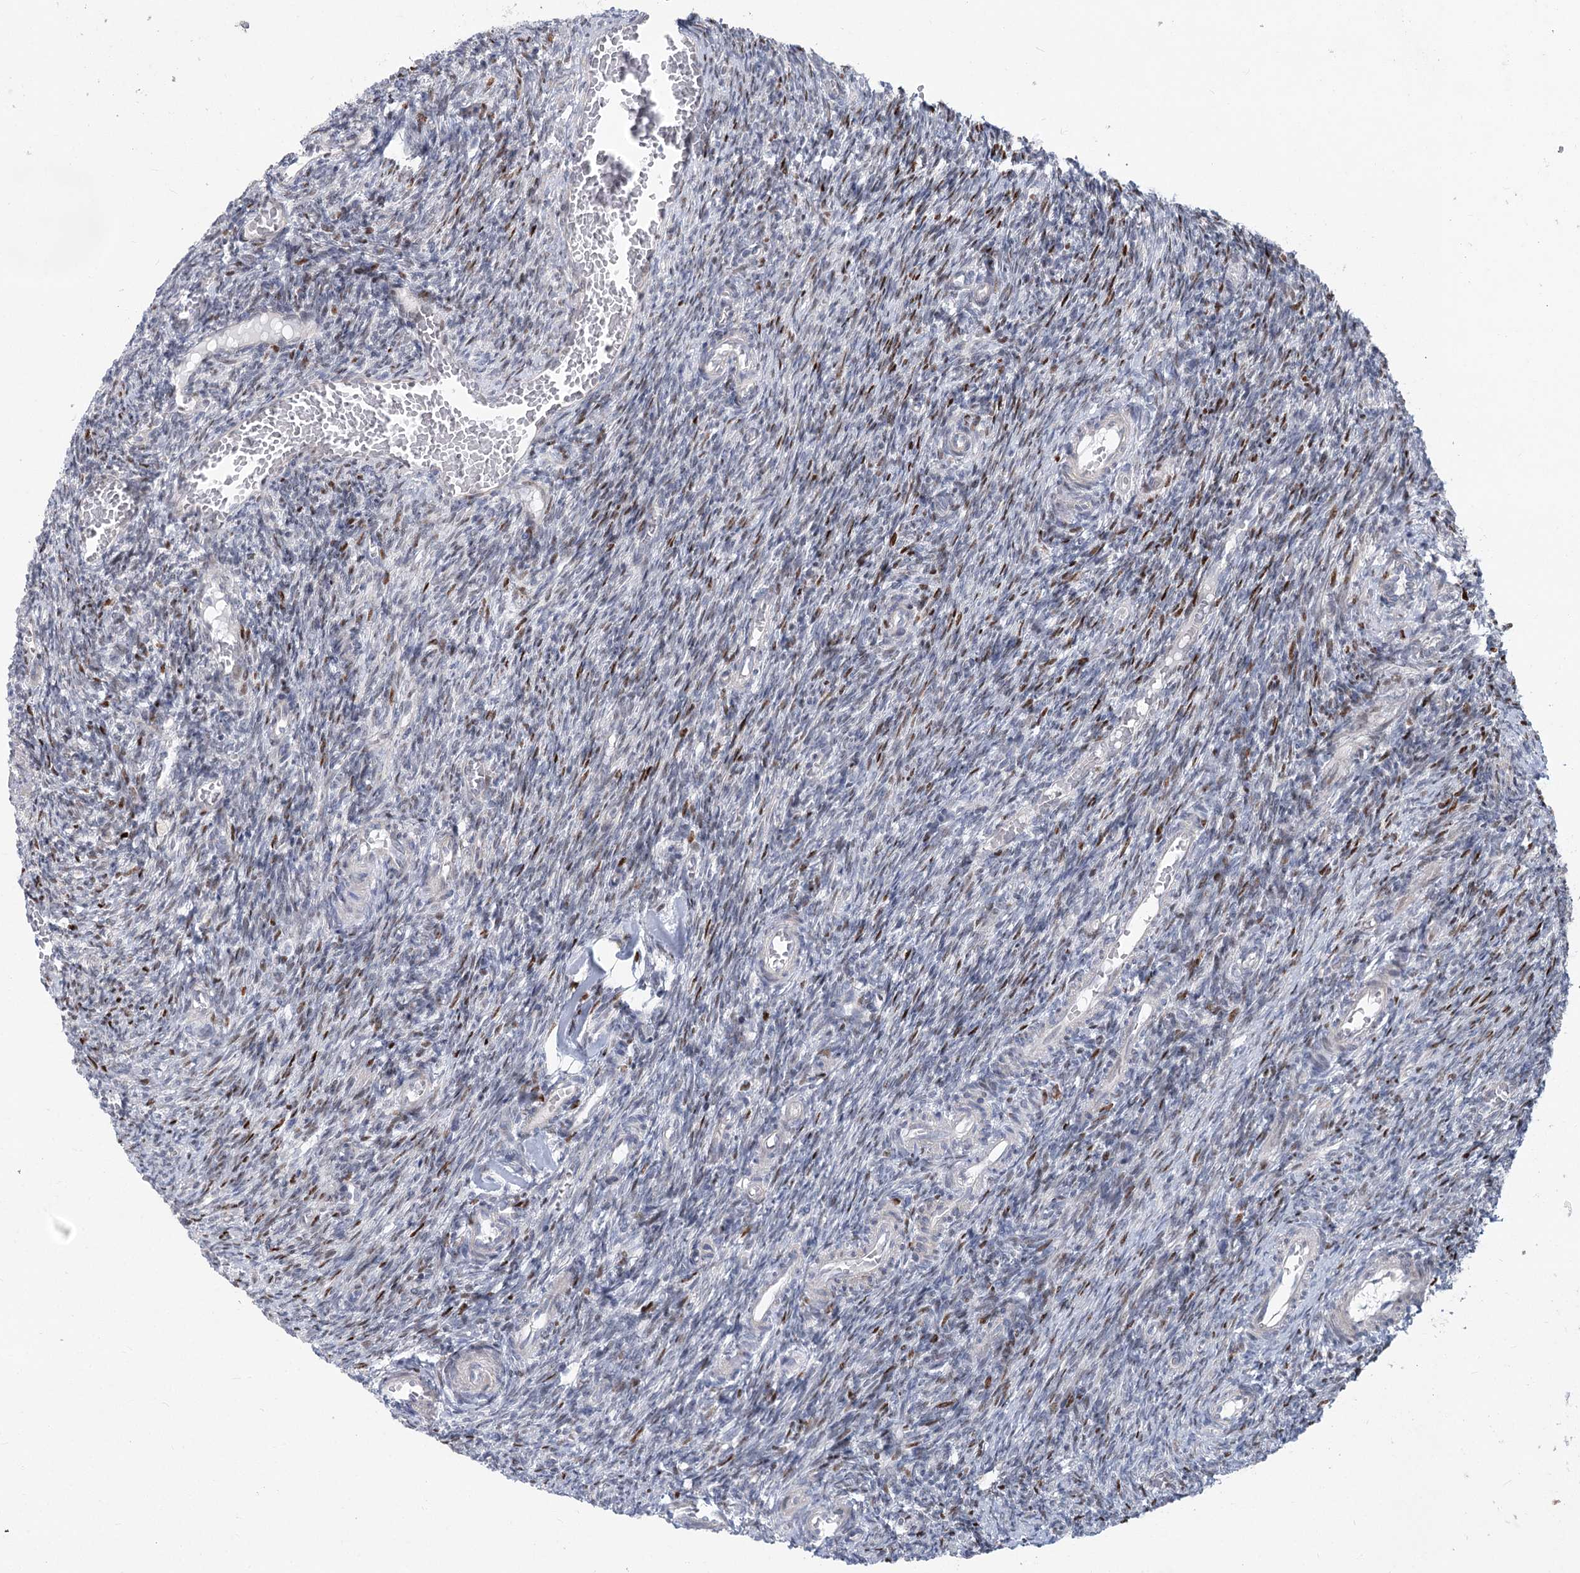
{"staining": {"intensity": "moderate", "quantity": "25%-75%", "location": "nuclear"}, "tissue": "ovary", "cell_type": "Ovarian stroma cells", "image_type": "normal", "snomed": [{"axis": "morphology", "description": "Normal tissue, NOS"}, {"axis": "topography", "description": "Ovary"}], "caption": "The histopathology image reveals immunohistochemical staining of normal ovary. There is moderate nuclear staining is seen in about 25%-75% of ovarian stroma cells.", "gene": "ABITRAM", "patient": {"sex": "female", "age": 27}}